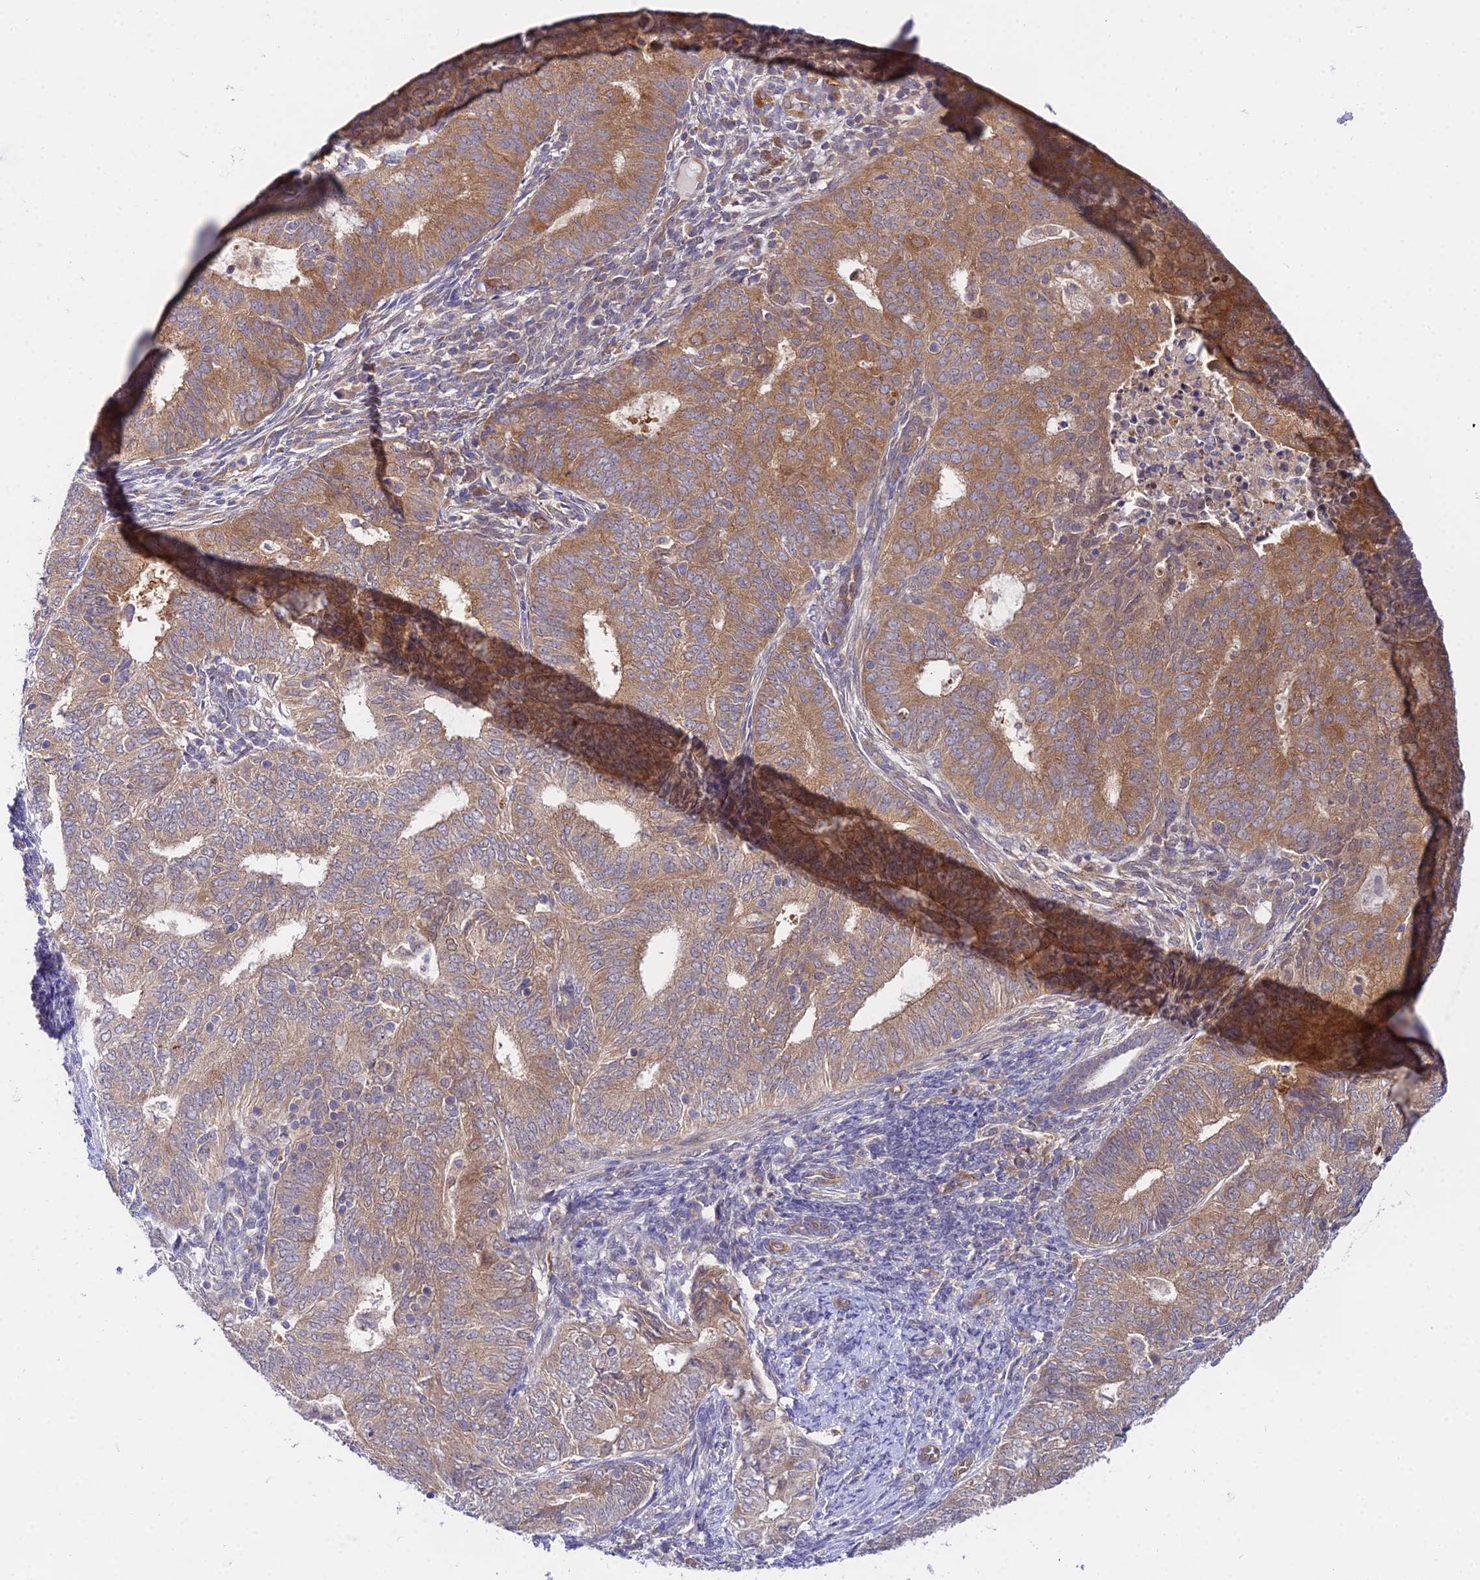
{"staining": {"intensity": "moderate", "quantity": ">75%", "location": "cytoplasmic/membranous"}, "tissue": "endometrial cancer", "cell_type": "Tumor cells", "image_type": "cancer", "snomed": [{"axis": "morphology", "description": "Adenocarcinoma, NOS"}, {"axis": "topography", "description": "Endometrium"}], "caption": "Endometrial cancer stained with IHC reveals moderate cytoplasmic/membranous positivity in approximately >75% of tumor cells. The staining is performed using DAB brown chromogen to label protein expression. The nuclei are counter-stained blue using hematoxylin.", "gene": "PPP2R2C", "patient": {"sex": "female", "age": 62}}